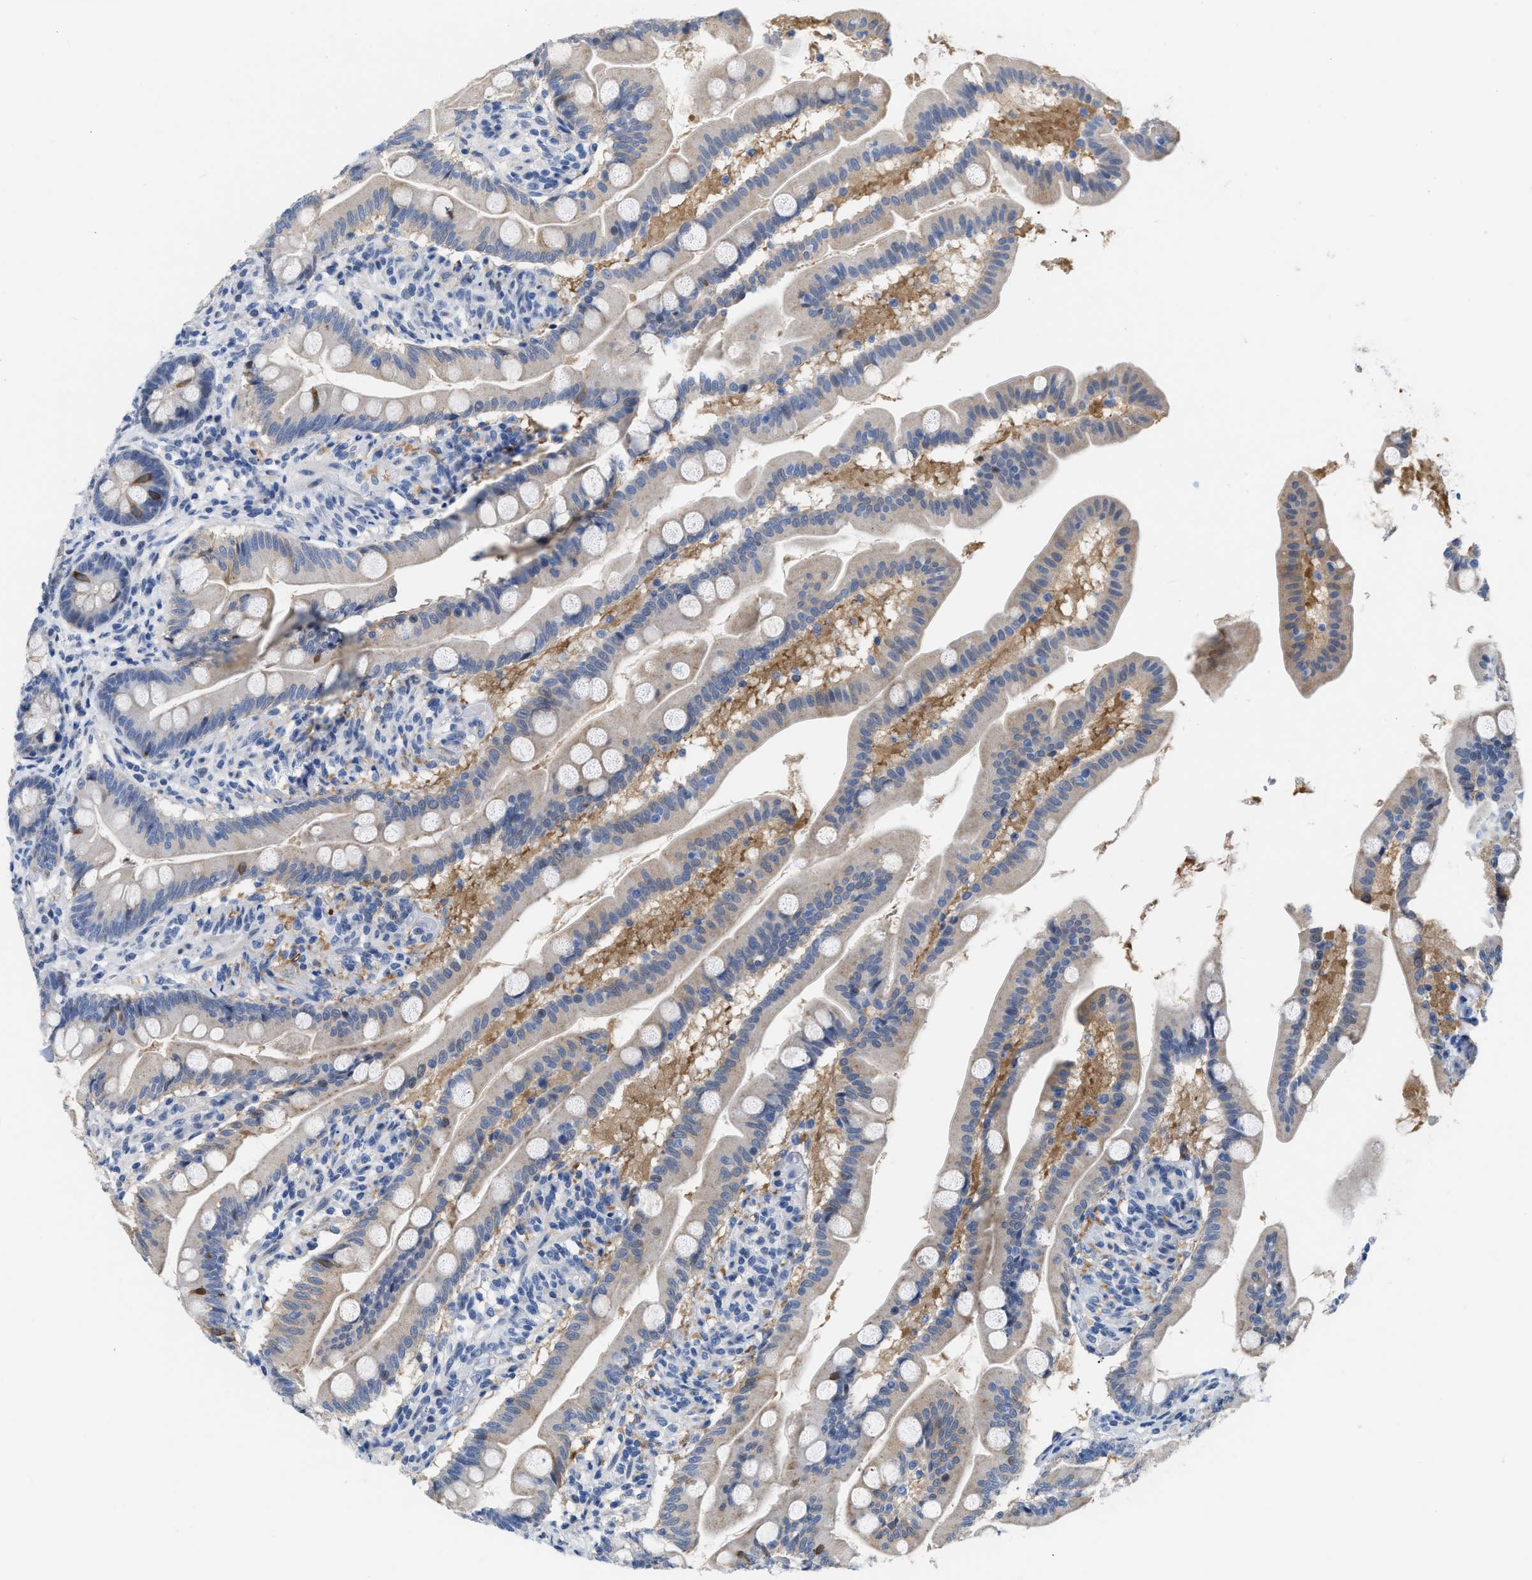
{"staining": {"intensity": "moderate", "quantity": "<25%", "location": "cytoplasmic/membranous"}, "tissue": "small intestine", "cell_type": "Glandular cells", "image_type": "normal", "snomed": [{"axis": "morphology", "description": "Normal tissue, NOS"}, {"axis": "topography", "description": "Small intestine"}], "caption": "Immunohistochemical staining of normal small intestine demonstrates moderate cytoplasmic/membranous protein expression in approximately <25% of glandular cells.", "gene": "CRYM", "patient": {"sex": "female", "age": 56}}